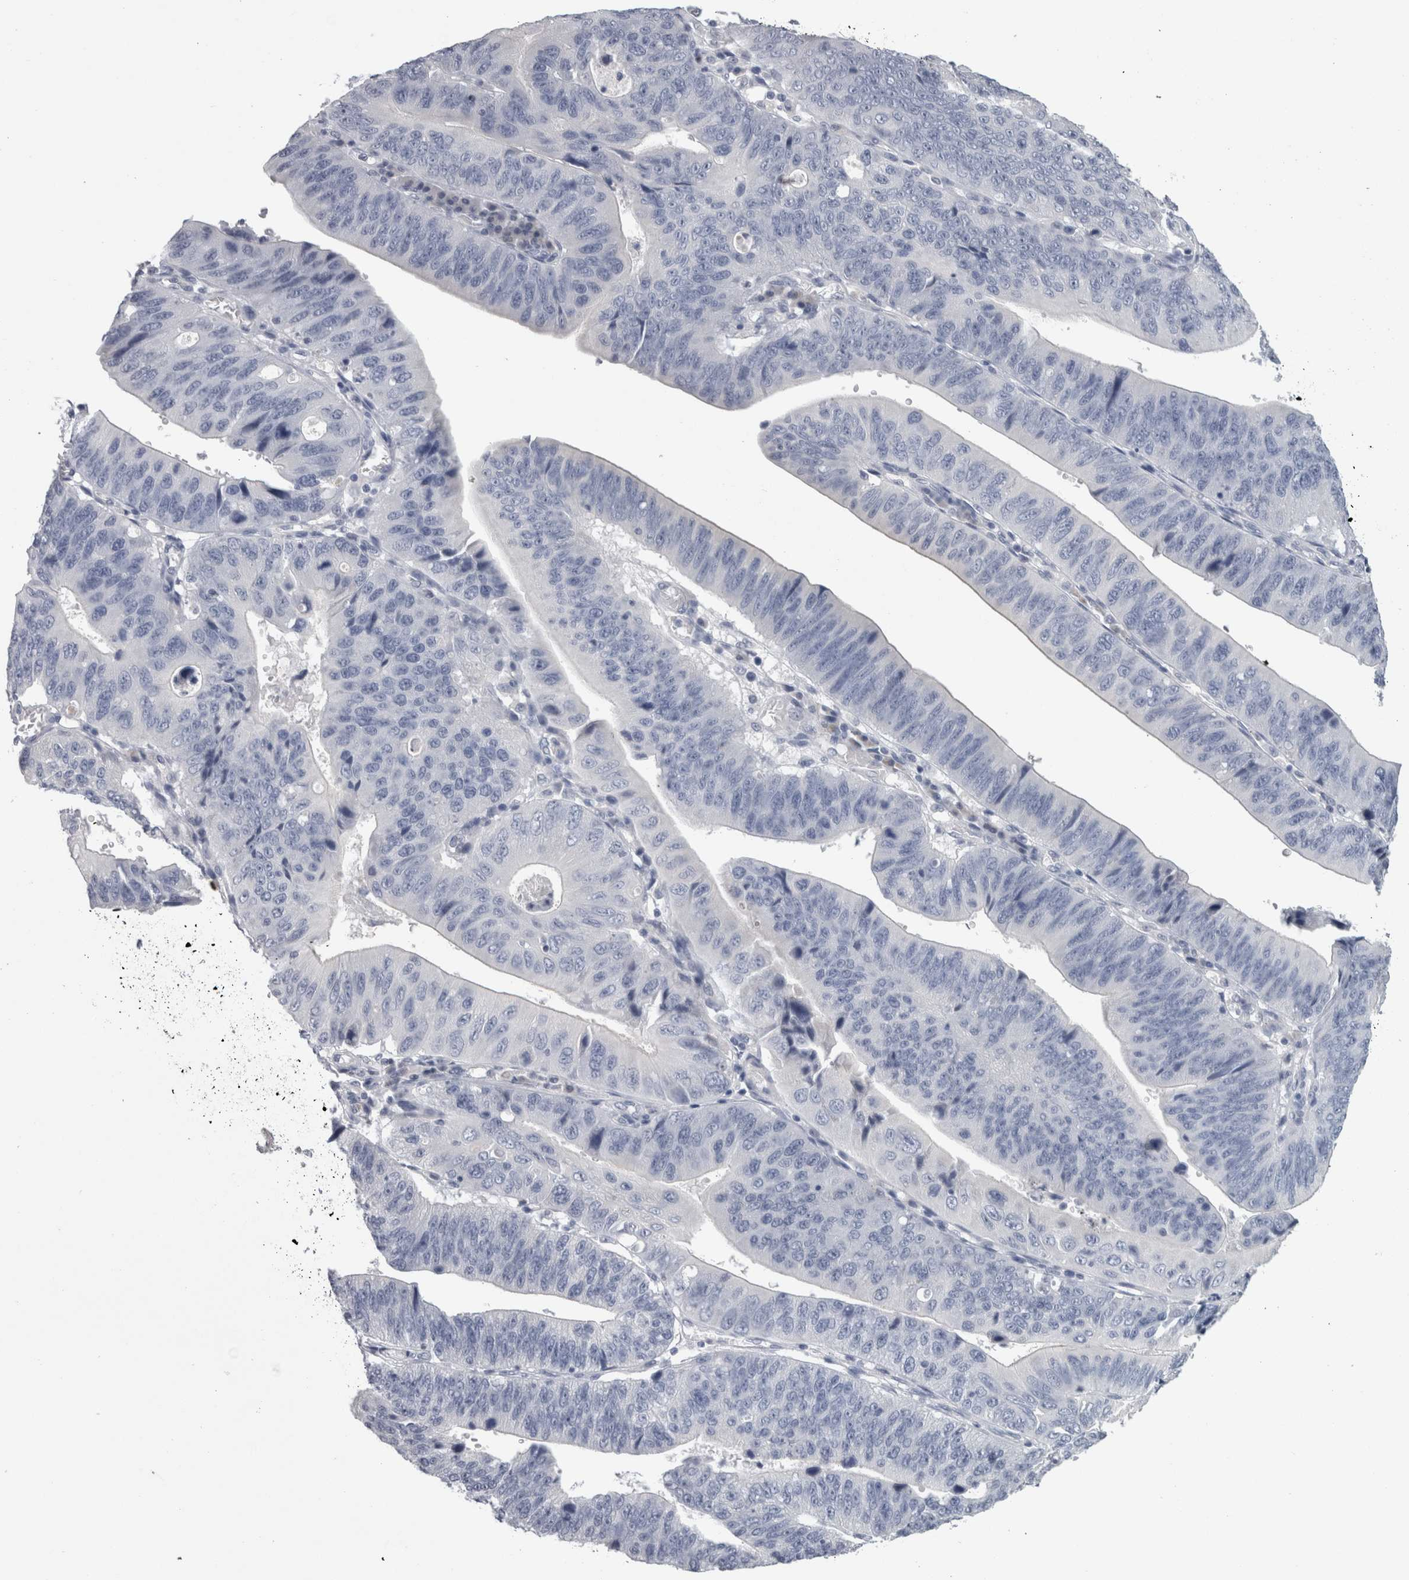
{"staining": {"intensity": "negative", "quantity": "none", "location": "none"}, "tissue": "stomach cancer", "cell_type": "Tumor cells", "image_type": "cancer", "snomed": [{"axis": "morphology", "description": "Adenocarcinoma, NOS"}, {"axis": "topography", "description": "Stomach"}], "caption": "Human stomach cancer stained for a protein using IHC shows no expression in tumor cells.", "gene": "TCAP", "patient": {"sex": "male", "age": 59}}